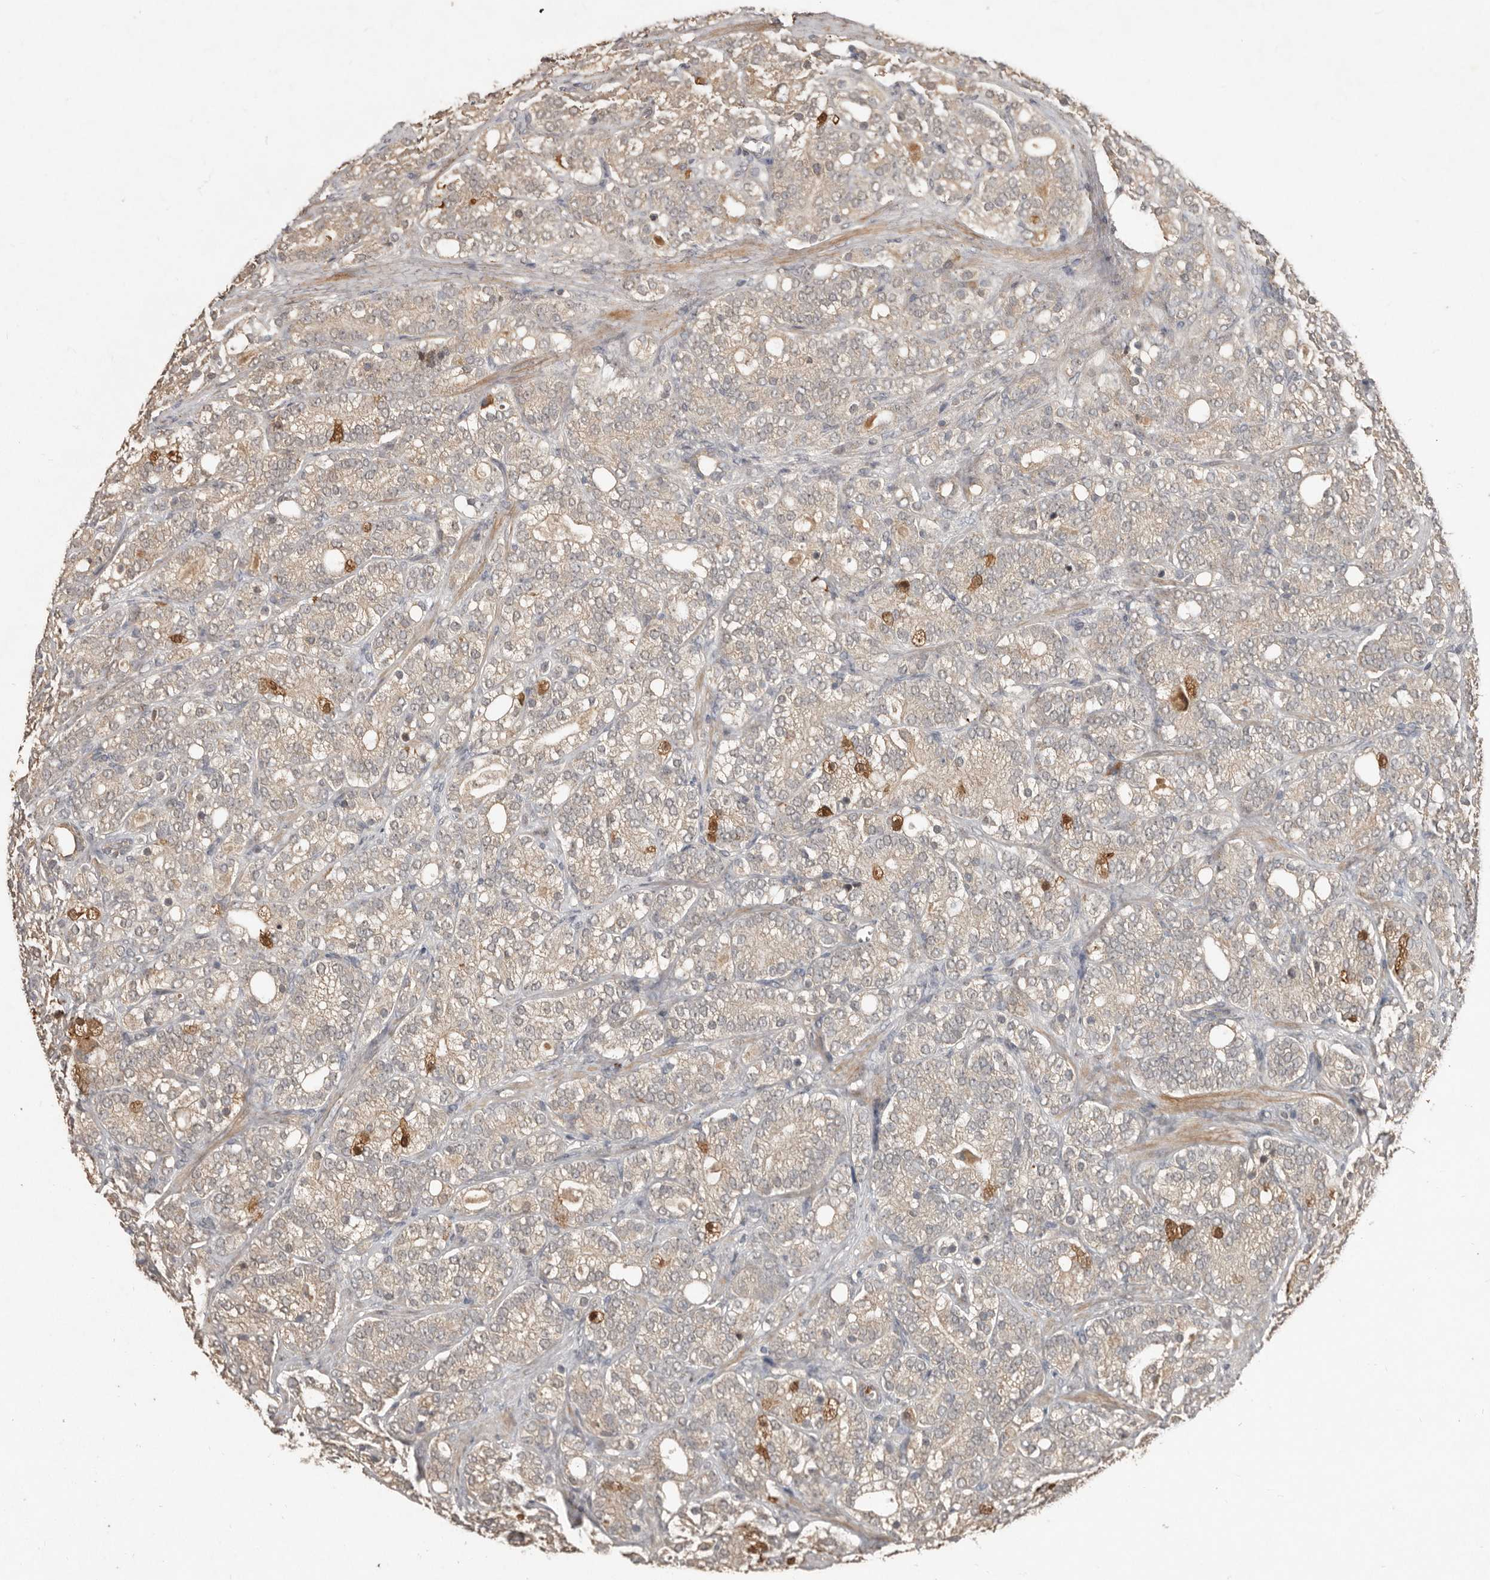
{"staining": {"intensity": "moderate", "quantity": "<25%", "location": "cytoplasmic/membranous,nuclear"}, "tissue": "prostate cancer", "cell_type": "Tumor cells", "image_type": "cancer", "snomed": [{"axis": "morphology", "description": "Adenocarcinoma, High grade"}, {"axis": "topography", "description": "Prostate"}], "caption": "This histopathology image reveals prostate cancer stained with immunohistochemistry to label a protein in brown. The cytoplasmic/membranous and nuclear of tumor cells show moderate positivity for the protein. Nuclei are counter-stained blue.", "gene": "KIF26B", "patient": {"sex": "male", "age": 57}}